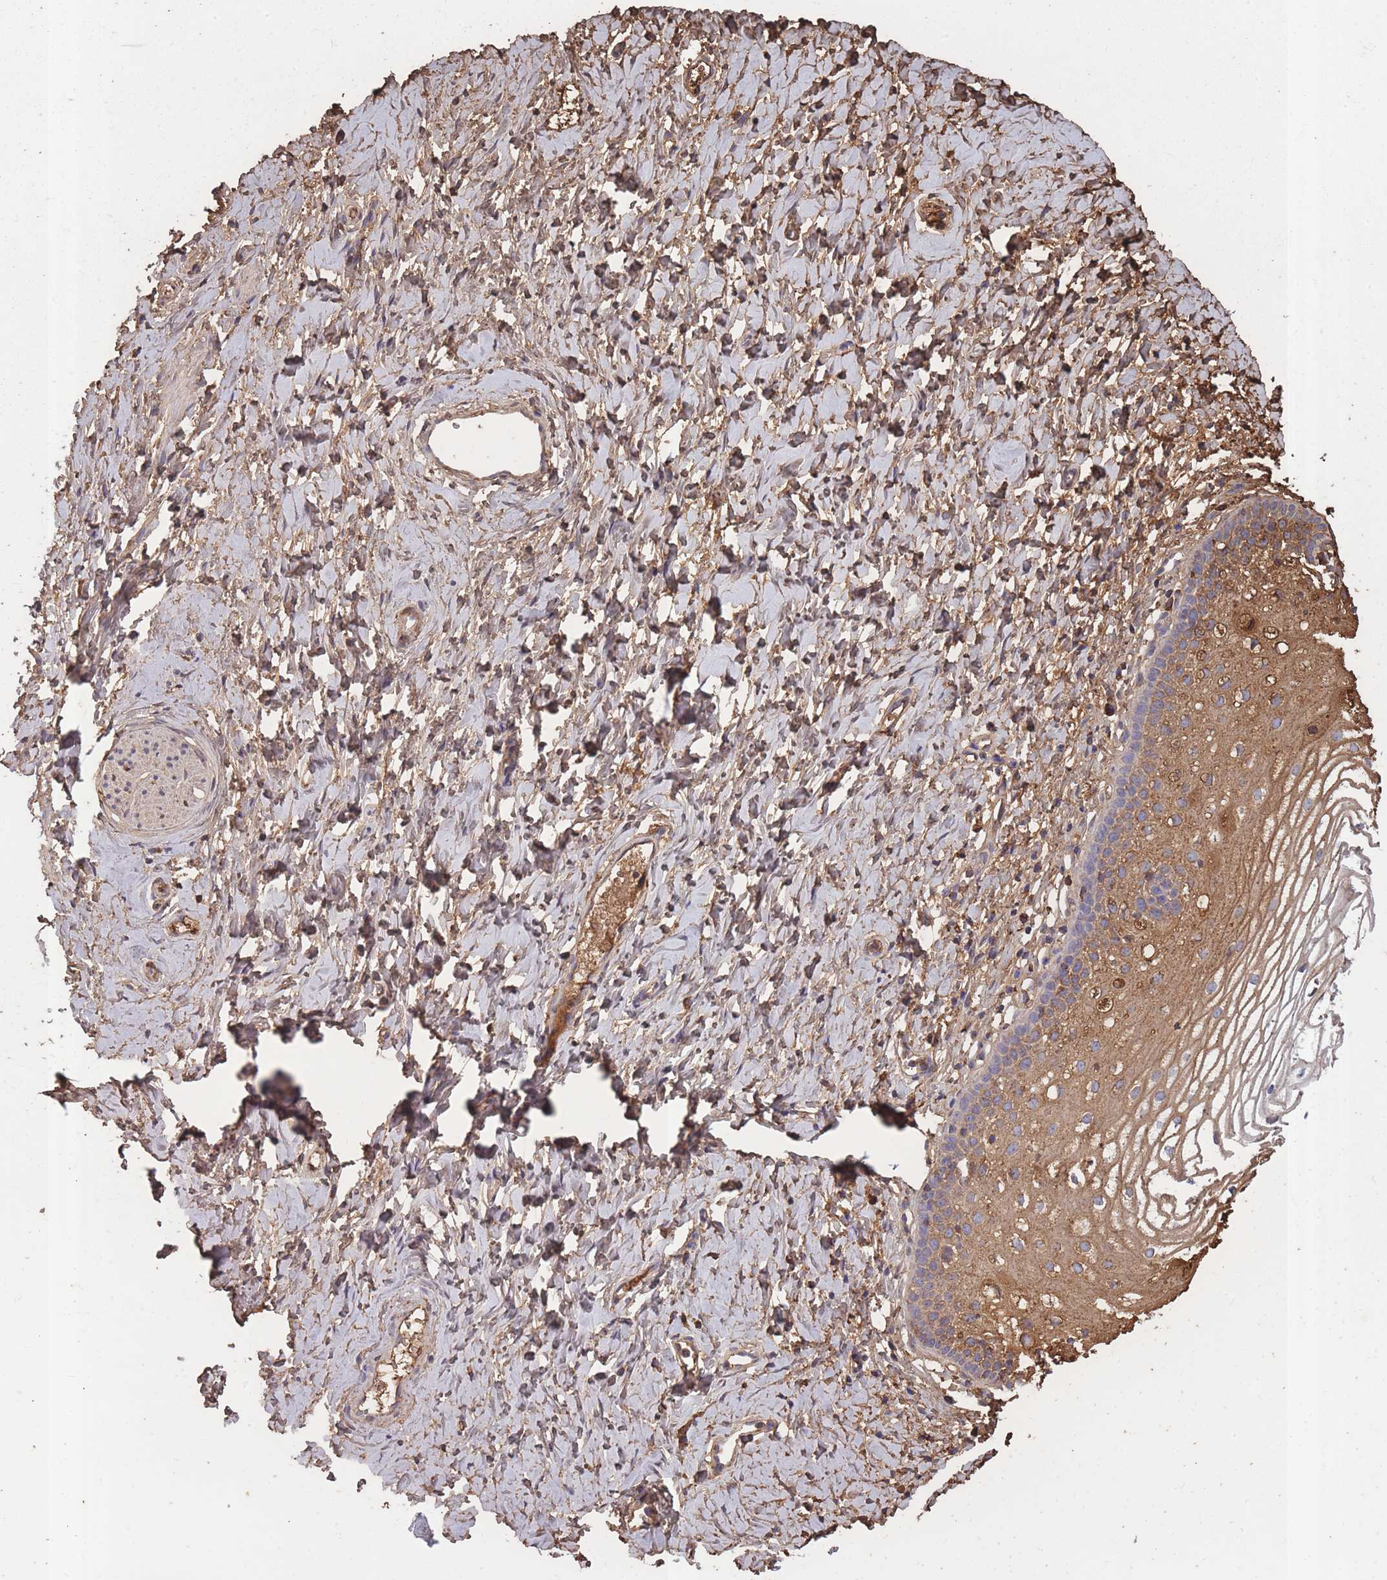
{"staining": {"intensity": "moderate", "quantity": "25%-75%", "location": "cytoplasmic/membranous"}, "tissue": "vagina", "cell_type": "Squamous epithelial cells", "image_type": "normal", "snomed": [{"axis": "morphology", "description": "Normal tissue, NOS"}, {"axis": "topography", "description": "Vagina"}], "caption": "Squamous epithelial cells show moderate cytoplasmic/membranous positivity in about 25%-75% of cells in unremarkable vagina. (brown staining indicates protein expression, while blue staining denotes nuclei).", "gene": "KAT2A", "patient": {"sex": "female", "age": 56}}